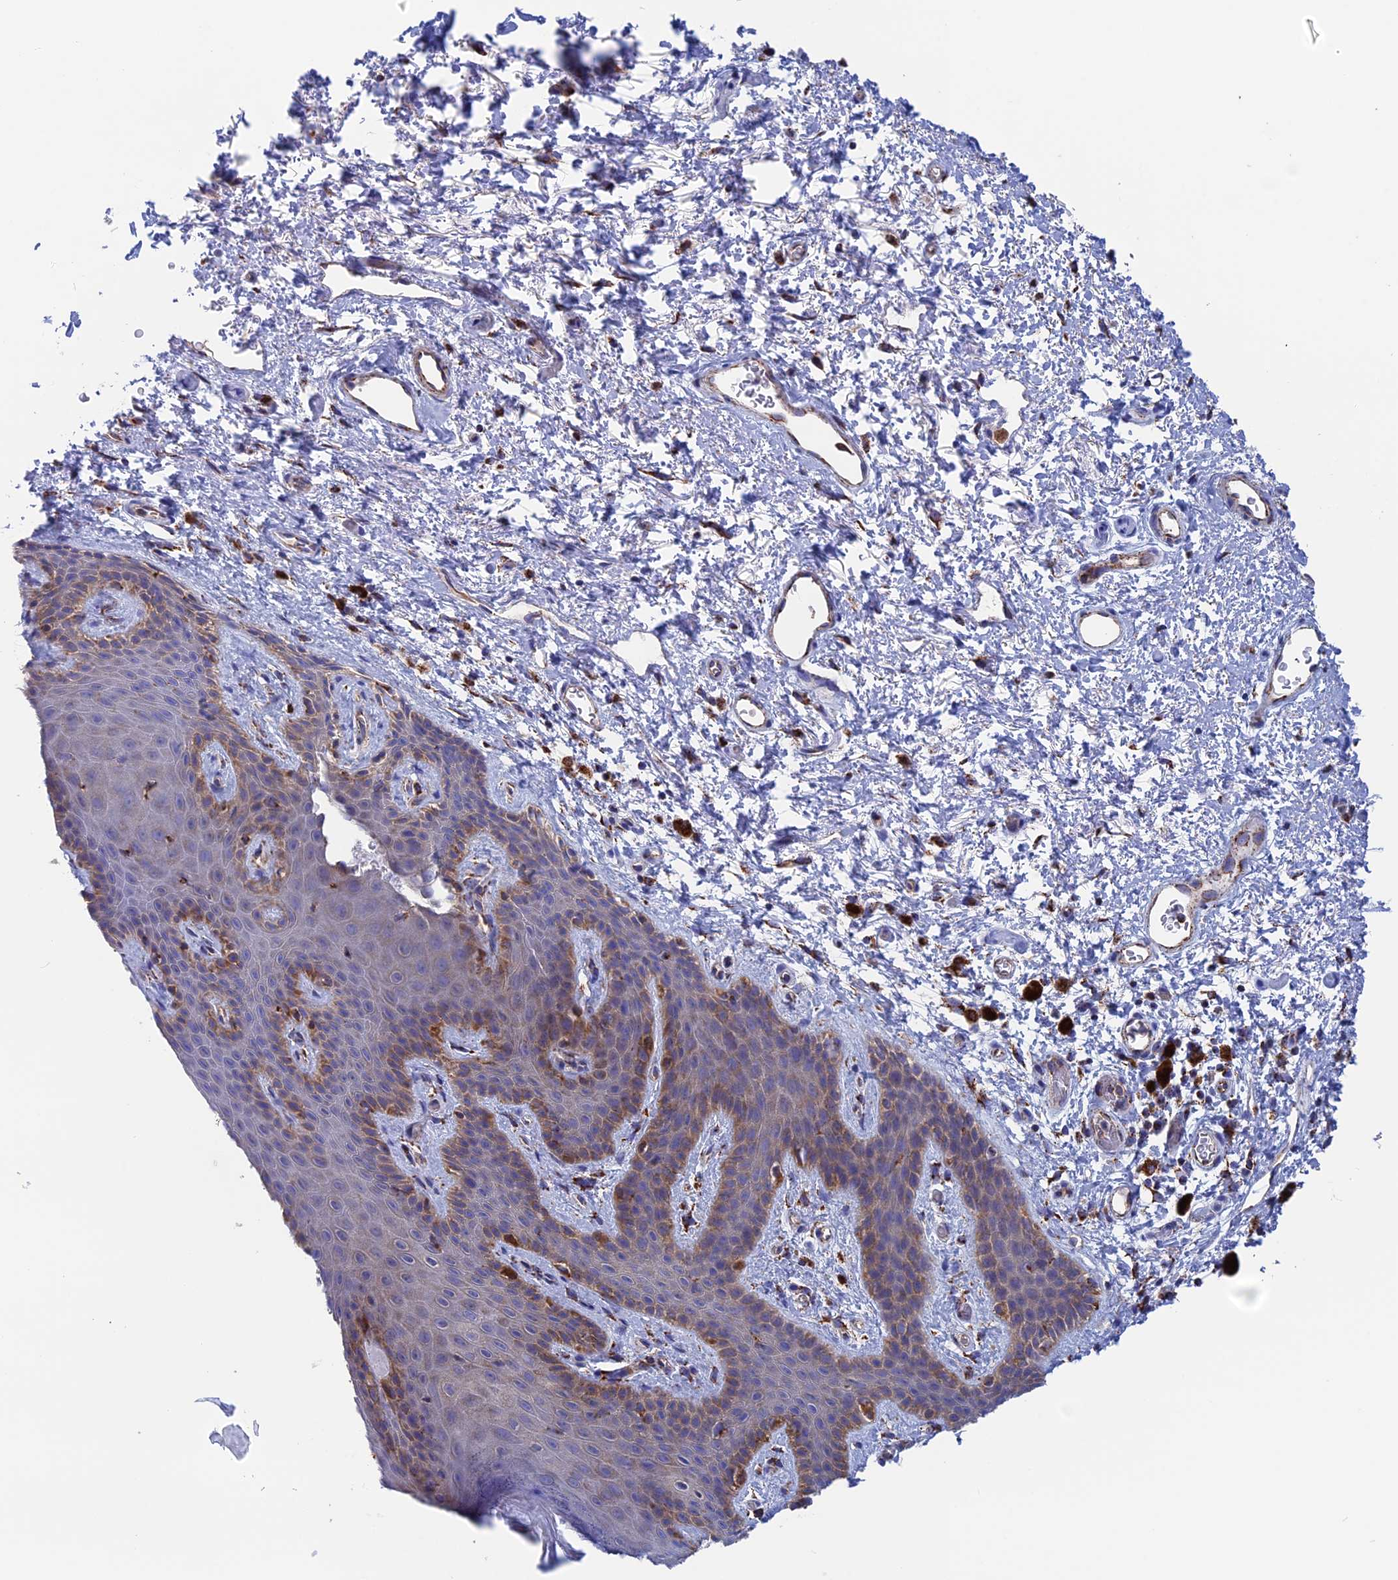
{"staining": {"intensity": "moderate", "quantity": "<25%", "location": "cytoplasmic/membranous"}, "tissue": "skin", "cell_type": "Epidermal cells", "image_type": "normal", "snomed": [{"axis": "morphology", "description": "Normal tissue, NOS"}, {"axis": "topography", "description": "Anal"}], "caption": "Moderate cytoplasmic/membranous expression for a protein is present in approximately <25% of epidermal cells of unremarkable skin using immunohistochemistry (IHC).", "gene": "WDR83", "patient": {"sex": "female", "age": 46}}